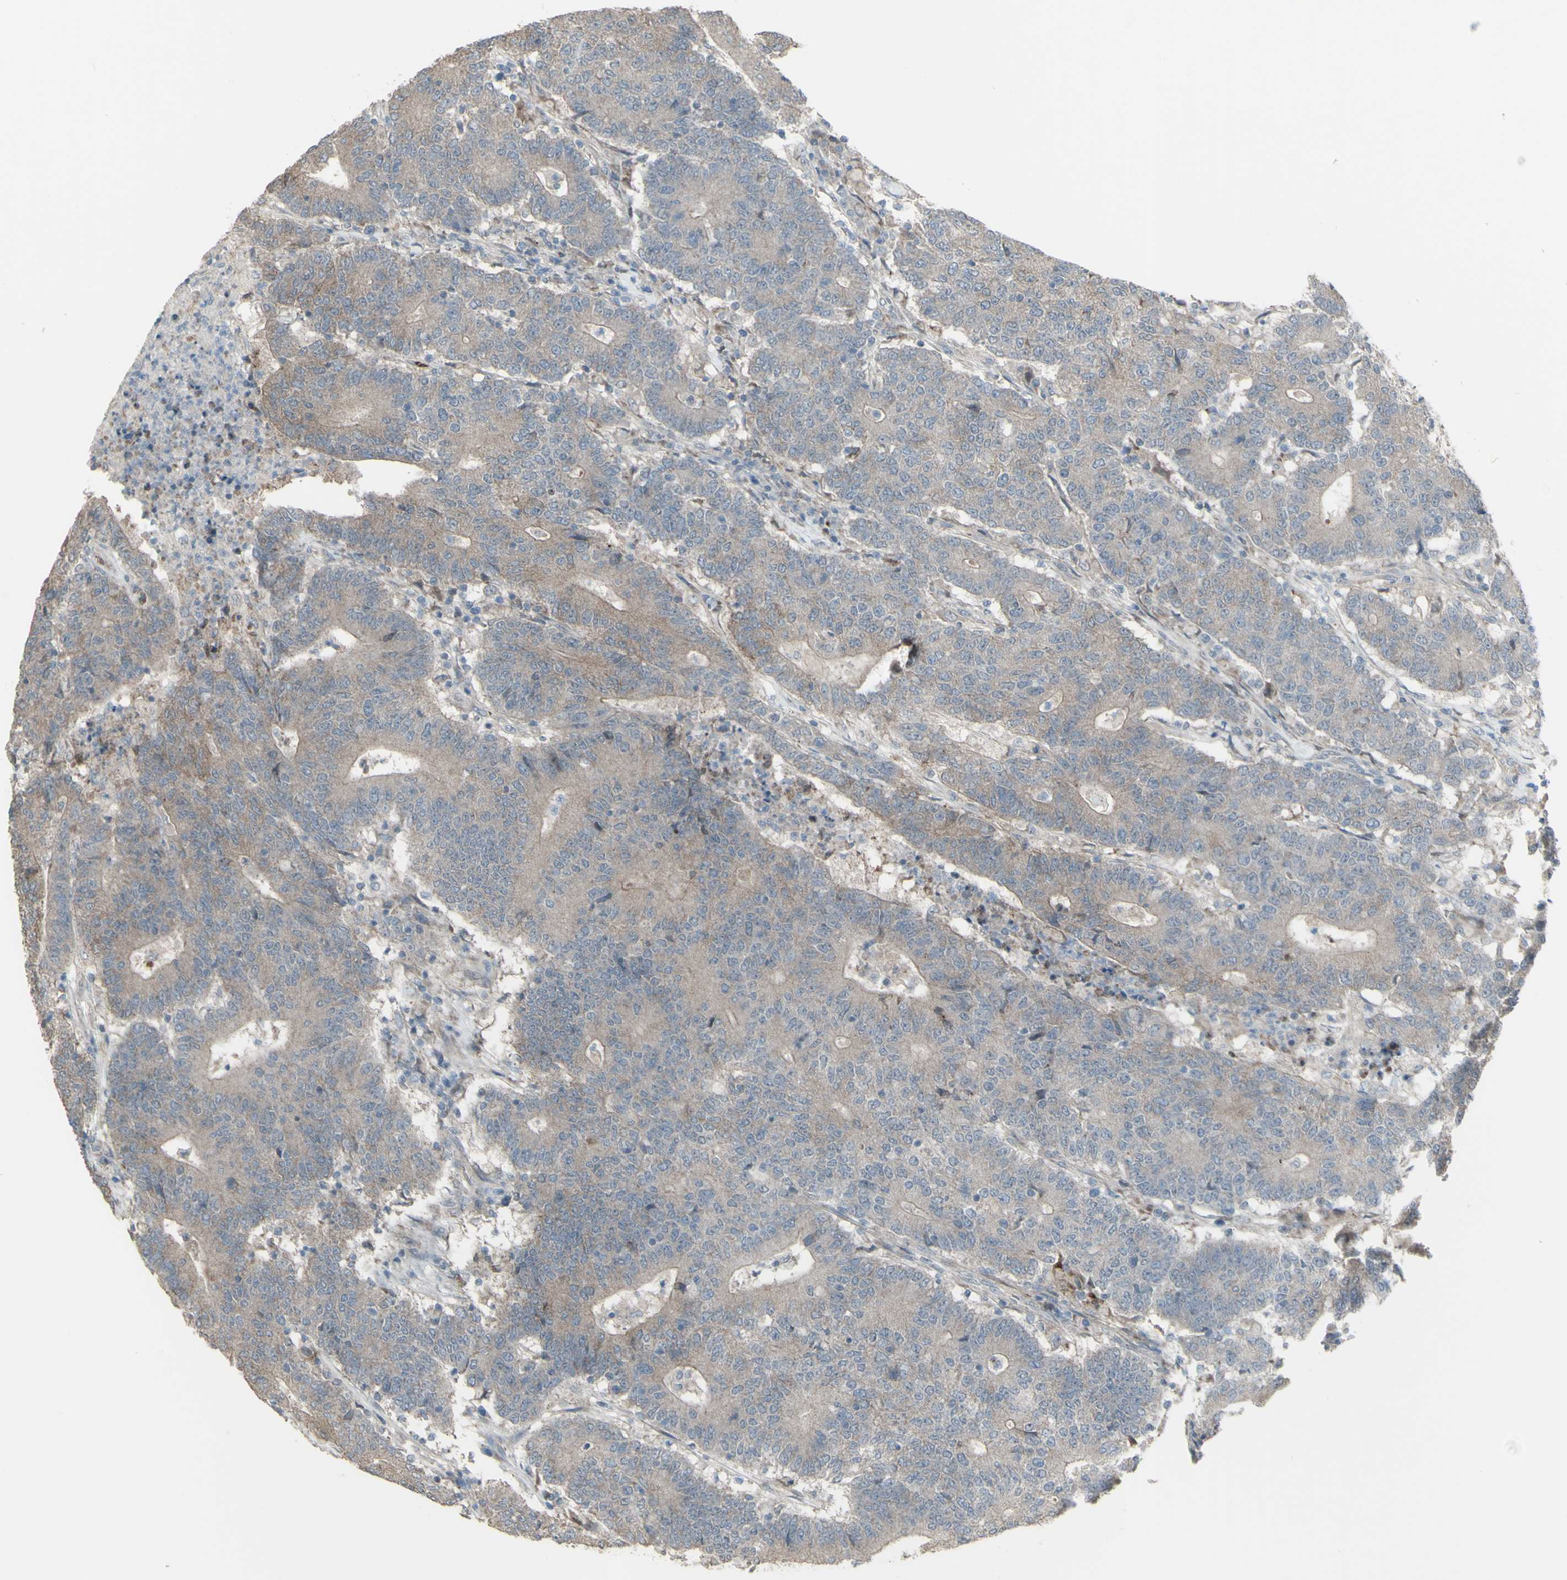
{"staining": {"intensity": "weak", "quantity": ">75%", "location": "cytoplasmic/membranous"}, "tissue": "colorectal cancer", "cell_type": "Tumor cells", "image_type": "cancer", "snomed": [{"axis": "morphology", "description": "Normal tissue, NOS"}, {"axis": "morphology", "description": "Adenocarcinoma, NOS"}, {"axis": "topography", "description": "Colon"}], "caption": "Human colorectal cancer stained with a protein marker reveals weak staining in tumor cells.", "gene": "GRAMD1B", "patient": {"sex": "female", "age": 75}}